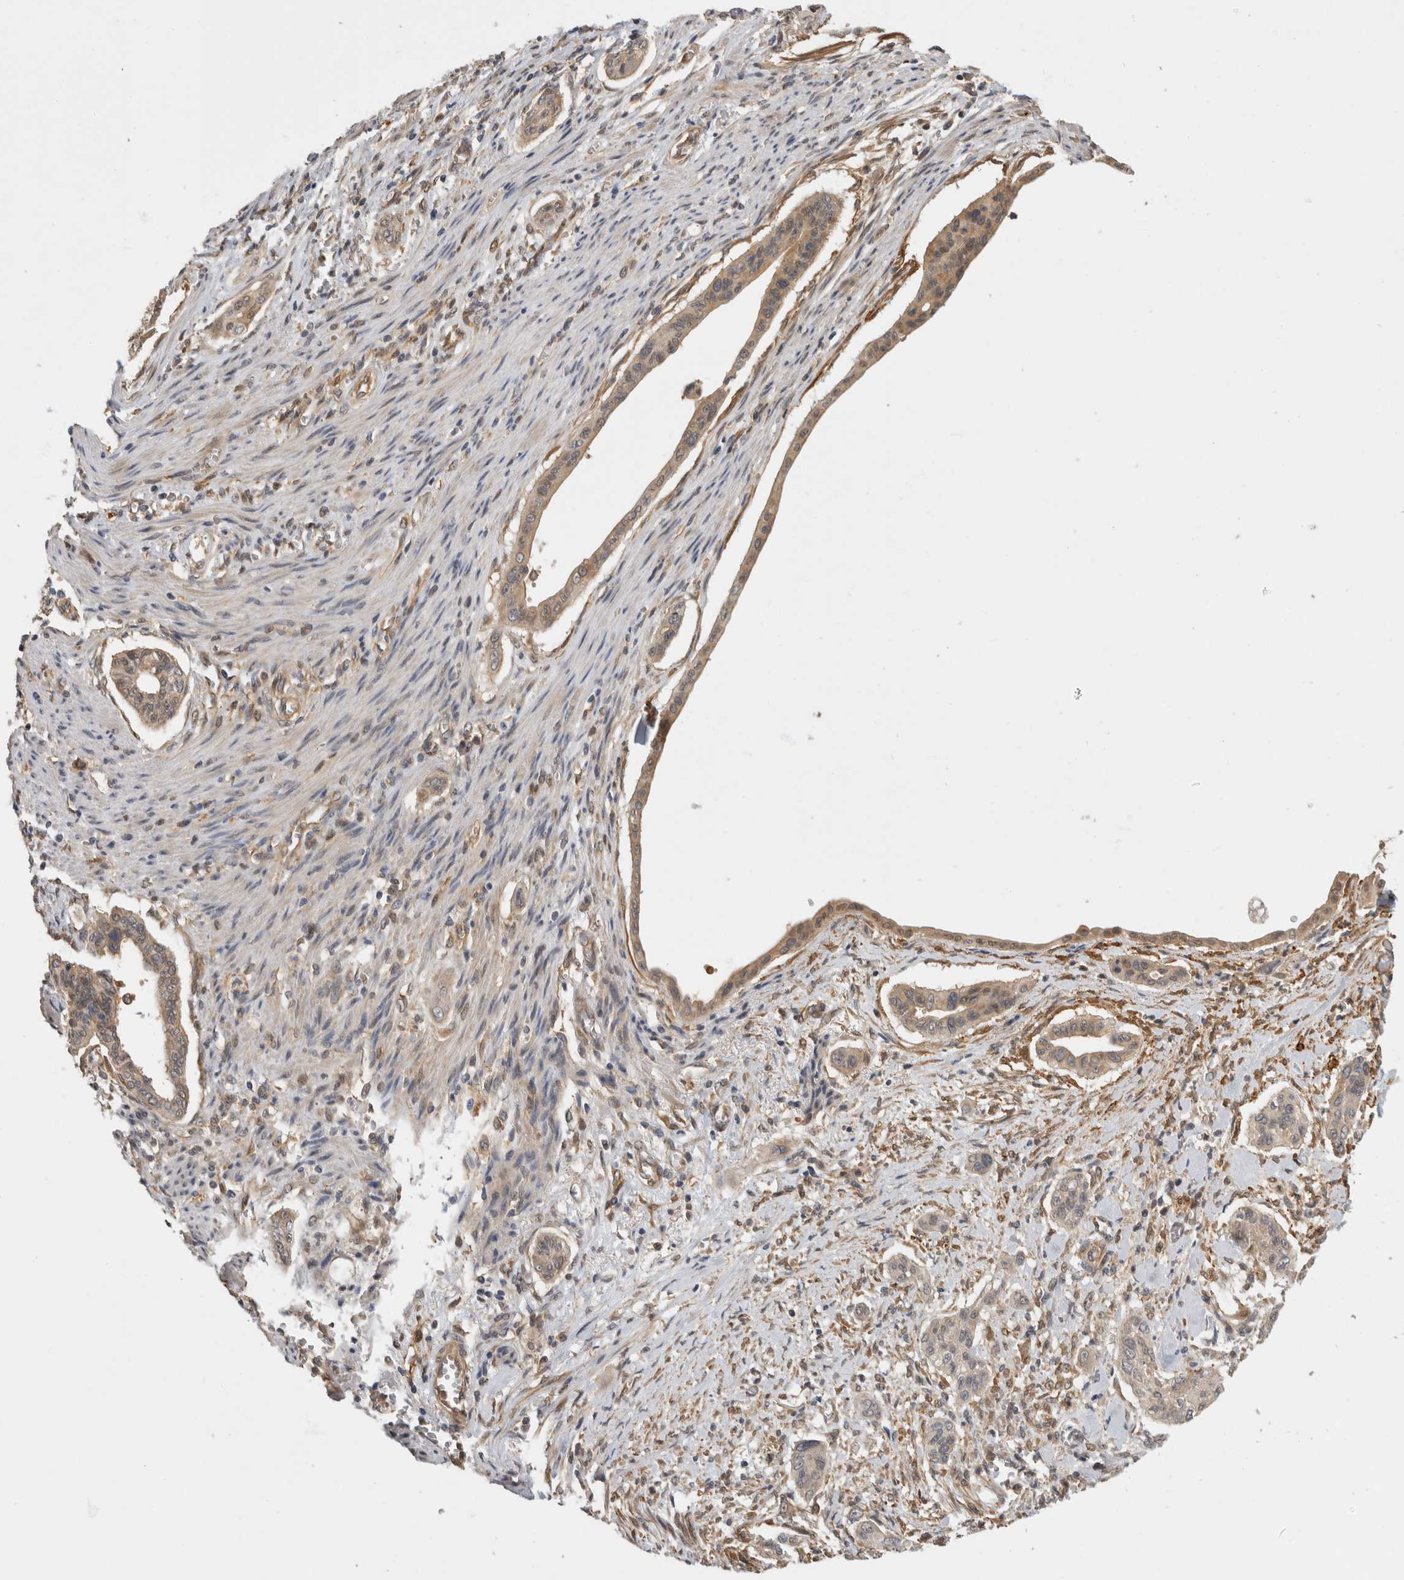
{"staining": {"intensity": "weak", "quantity": "25%-75%", "location": "cytoplasmic/membranous"}, "tissue": "pancreatic cancer", "cell_type": "Tumor cells", "image_type": "cancer", "snomed": [{"axis": "morphology", "description": "Adenocarcinoma, NOS"}, {"axis": "topography", "description": "Pancreas"}], "caption": "Protein staining of adenocarcinoma (pancreatic) tissue shows weak cytoplasmic/membranous expression in approximately 25%-75% of tumor cells.", "gene": "PGM1", "patient": {"sex": "male", "age": 77}}